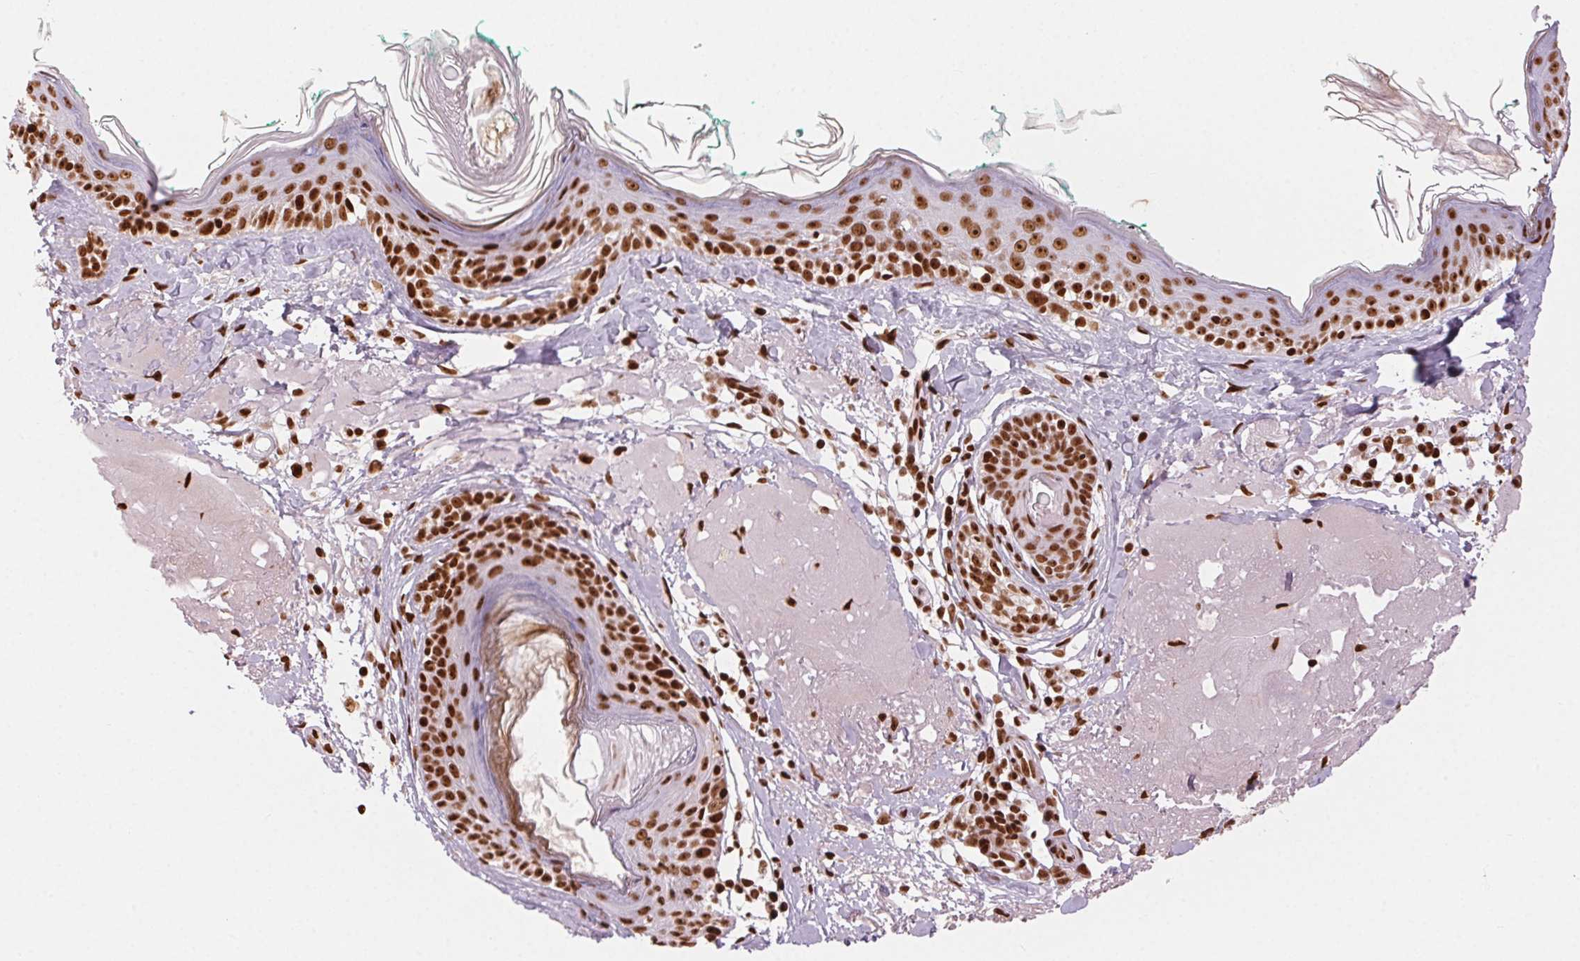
{"staining": {"intensity": "strong", "quantity": ">75%", "location": "nuclear"}, "tissue": "skin", "cell_type": "Fibroblasts", "image_type": "normal", "snomed": [{"axis": "morphology", "description": "Normal tissue, NOS"}, {"axis": "topography", "description": "Skin"}], "caption": "Benign skin displays strong nuclear staining in about >75% of fibroblasts.", "gene": "ZNF80", "patient": {"sex": "male", "age": 73}}